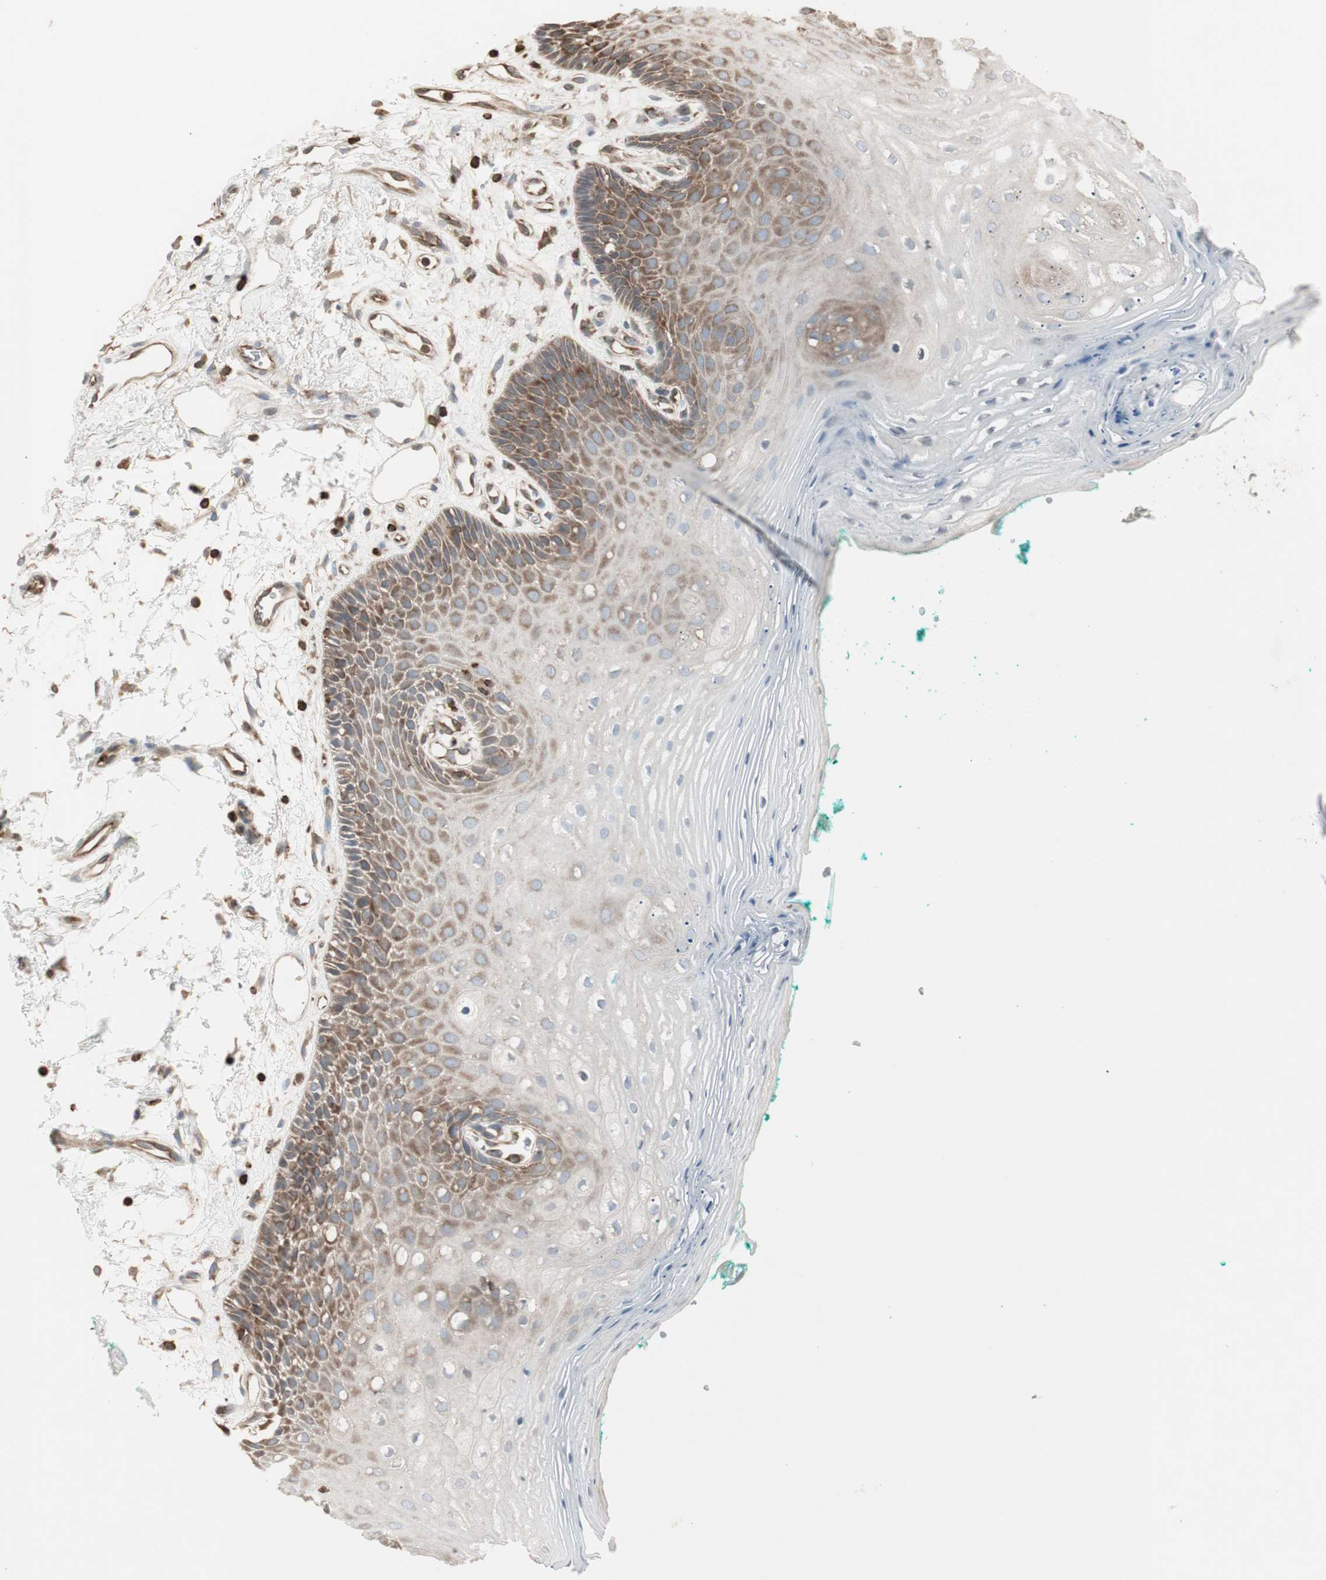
{"staining": {"intensity": "moderate", "quantity": "<25%", "location": "cytoplasmic/membranous"}, "tissue": "oral mucosa", "cell_type": "Squamous epithelial cells", "image_type": "normal", "snomed": [{"axis": "morphology", "description": "Normal tissue, NOS"}, {"axis": "topography", "description": "Skeletal muscle"}, {"axis": "topography", "description": "Oral tissue"}, {"axis": "topography", "description": "Peripheral nerve tissue"}], "caption": "Protein expression by IHC reveals moderate cytoplasmic/membranous positivity in about <25% of squamous epithelial cells in unremarkable oral mucosa.", "gene": "ARHGEF1", "patient": {"sex": "female", "age": 84}}